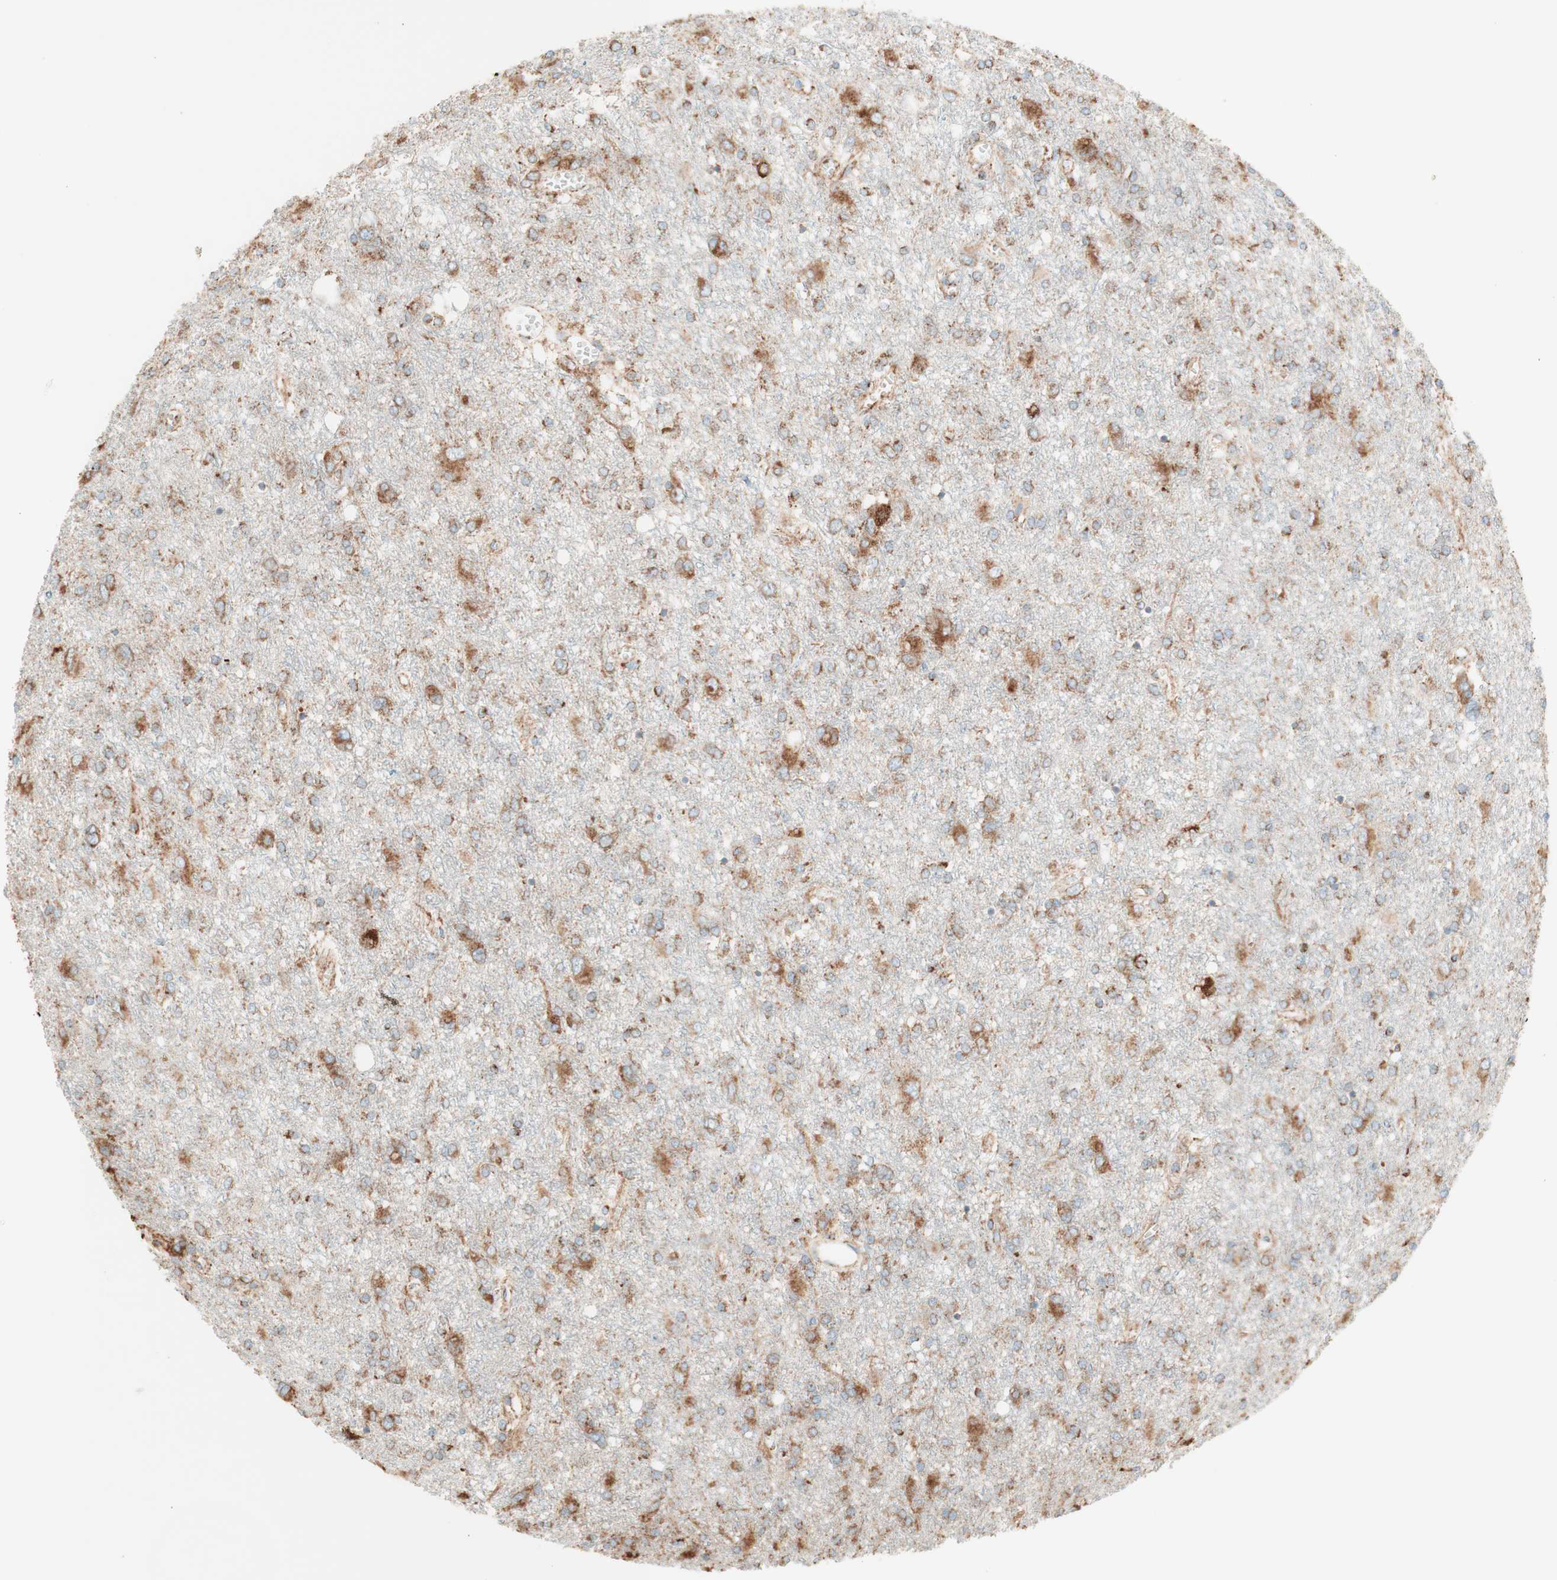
{"staining": {"intensity": "moderate", "quantity": "25%-75%", "location": "cytoplasmic/membranous"}, "tissue": "glioma", "cell_type": "Tumor cells", "image_type": "cancer", "snomed": [{"axis": "morphology", "description": "Glioma, malignant, High grade"}, {"axis": "topography", "description": "Brain"}], "caption": "This histopathology image displays malignant glioma (high-grade) stained with immunohistochemistry (IHC) to label a protein in brown. The cytoplasmic/membranous of tumor cells show moderate positivity for the protein. Nuclei are counter-stained blue.", "gene": "TOMM20", "patient": {"sex": "female", "age": 59}}